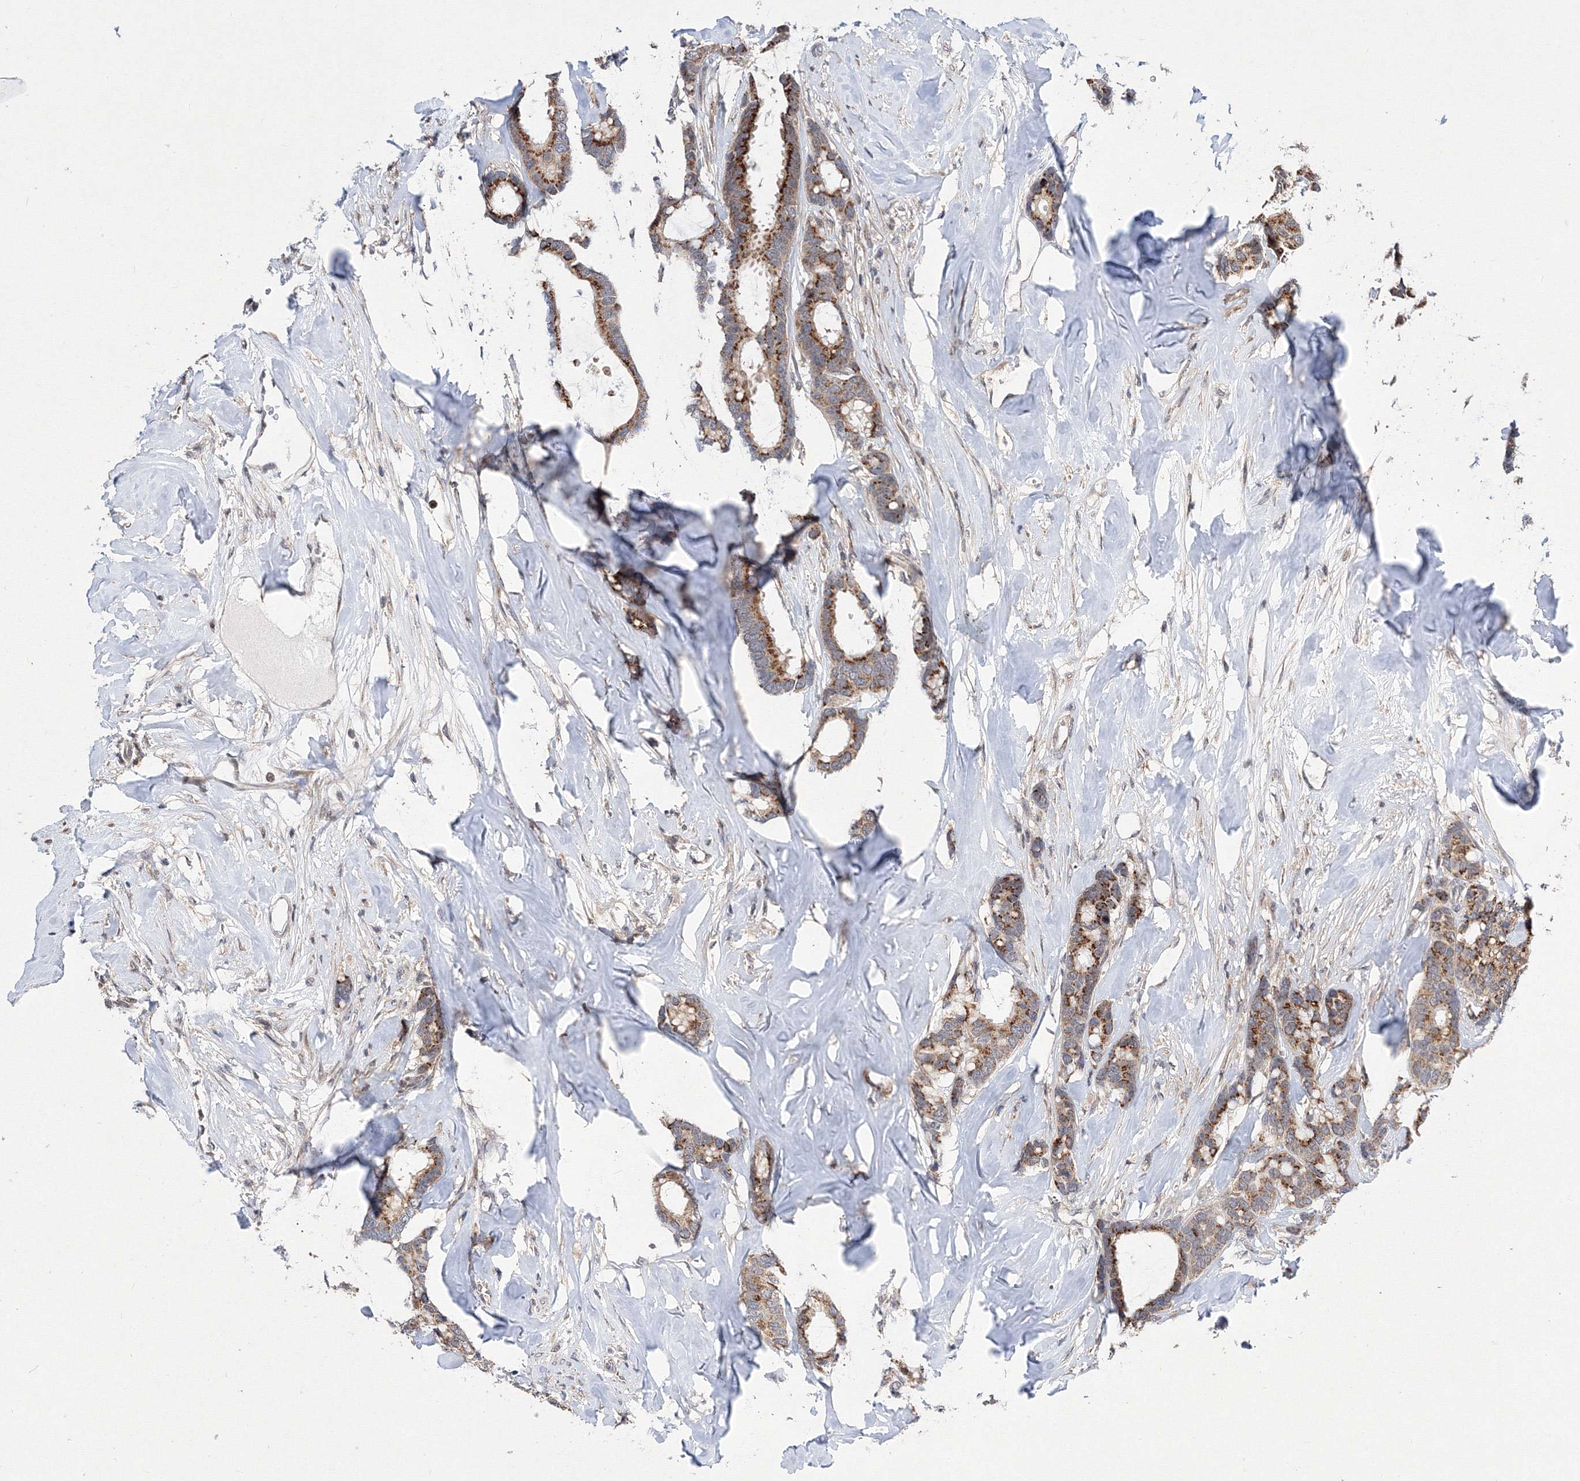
{"staining": {"intensity": "moderate", "quantity": ">75%", "location": "cytoplasmic/membranous"}, "tissue": "breast cancer", "cell_type": "Tumor cells", "image_type": "cancer", "snomed": [{"axis": "morphology", "description": "Duct carcinoma"}, {"axis": "topography", "description": "Breast"}], "caption": "Breast cancer stained for a protein reveals moderate cytoplasmic/membranous positivity in tumor cells.", "gene": "GPN1", "patient": {"sex": "female", "age": 87}}